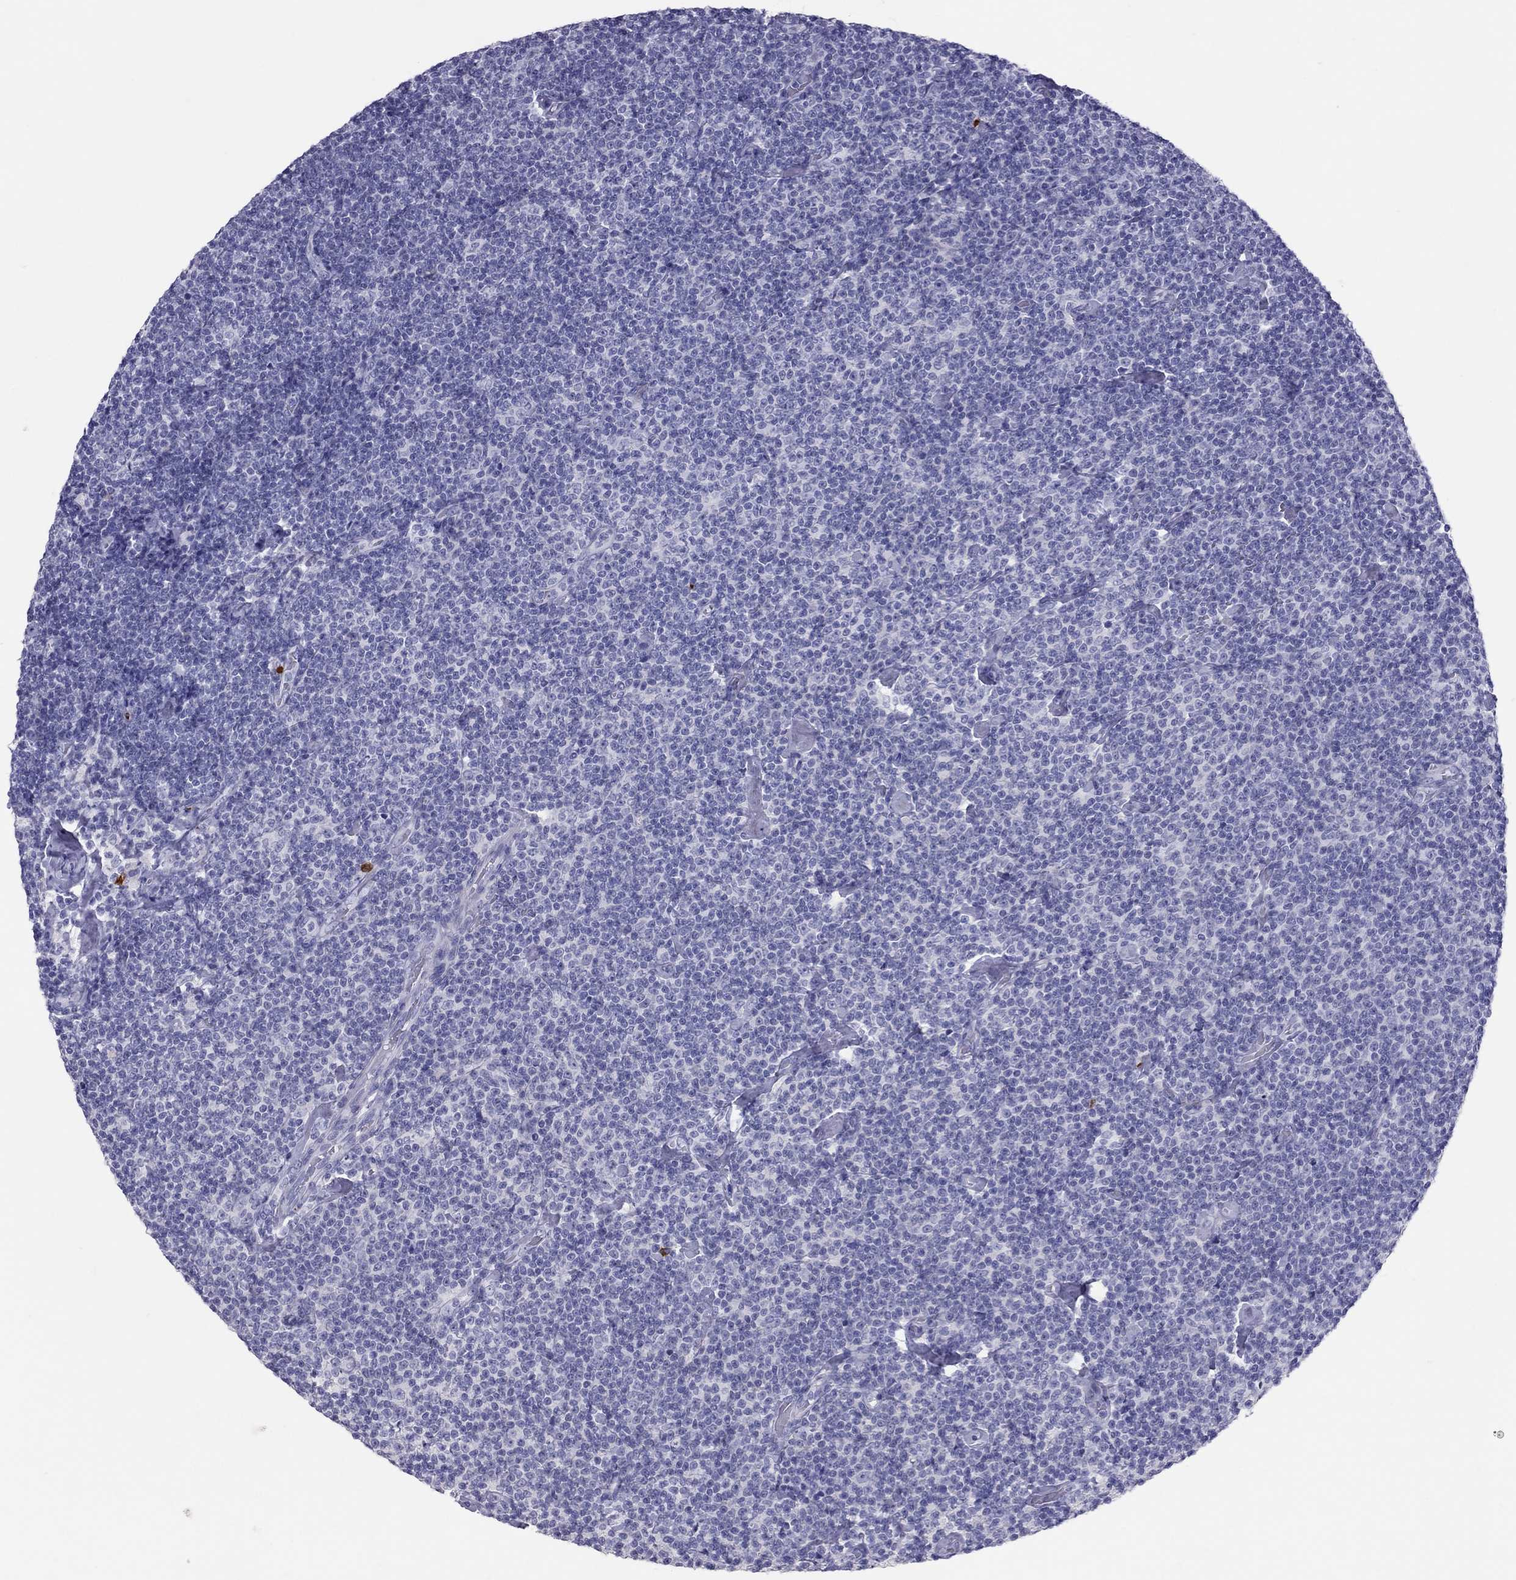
{"staining": {"intensity": "negative", "quantity": "none", "location": "none"}, "tissue": "lymphoma", "cell_type": "Tumor cells", "image_type": "cancer", "snomed": [{"axis": "morphology", "description": "Malignant lymphoma, non-Hodgkin's type, Low grade"}, {"axis": "topography", "description": "Lymph node"}], "caption": "DAB (3,3'-diaminobenzidine) immunohistochemical staining of lymphoma demonstrates no significant staining in tumor cells.", "gene": "IL17REL", "patient": {"sex": "male", "age": 81}}